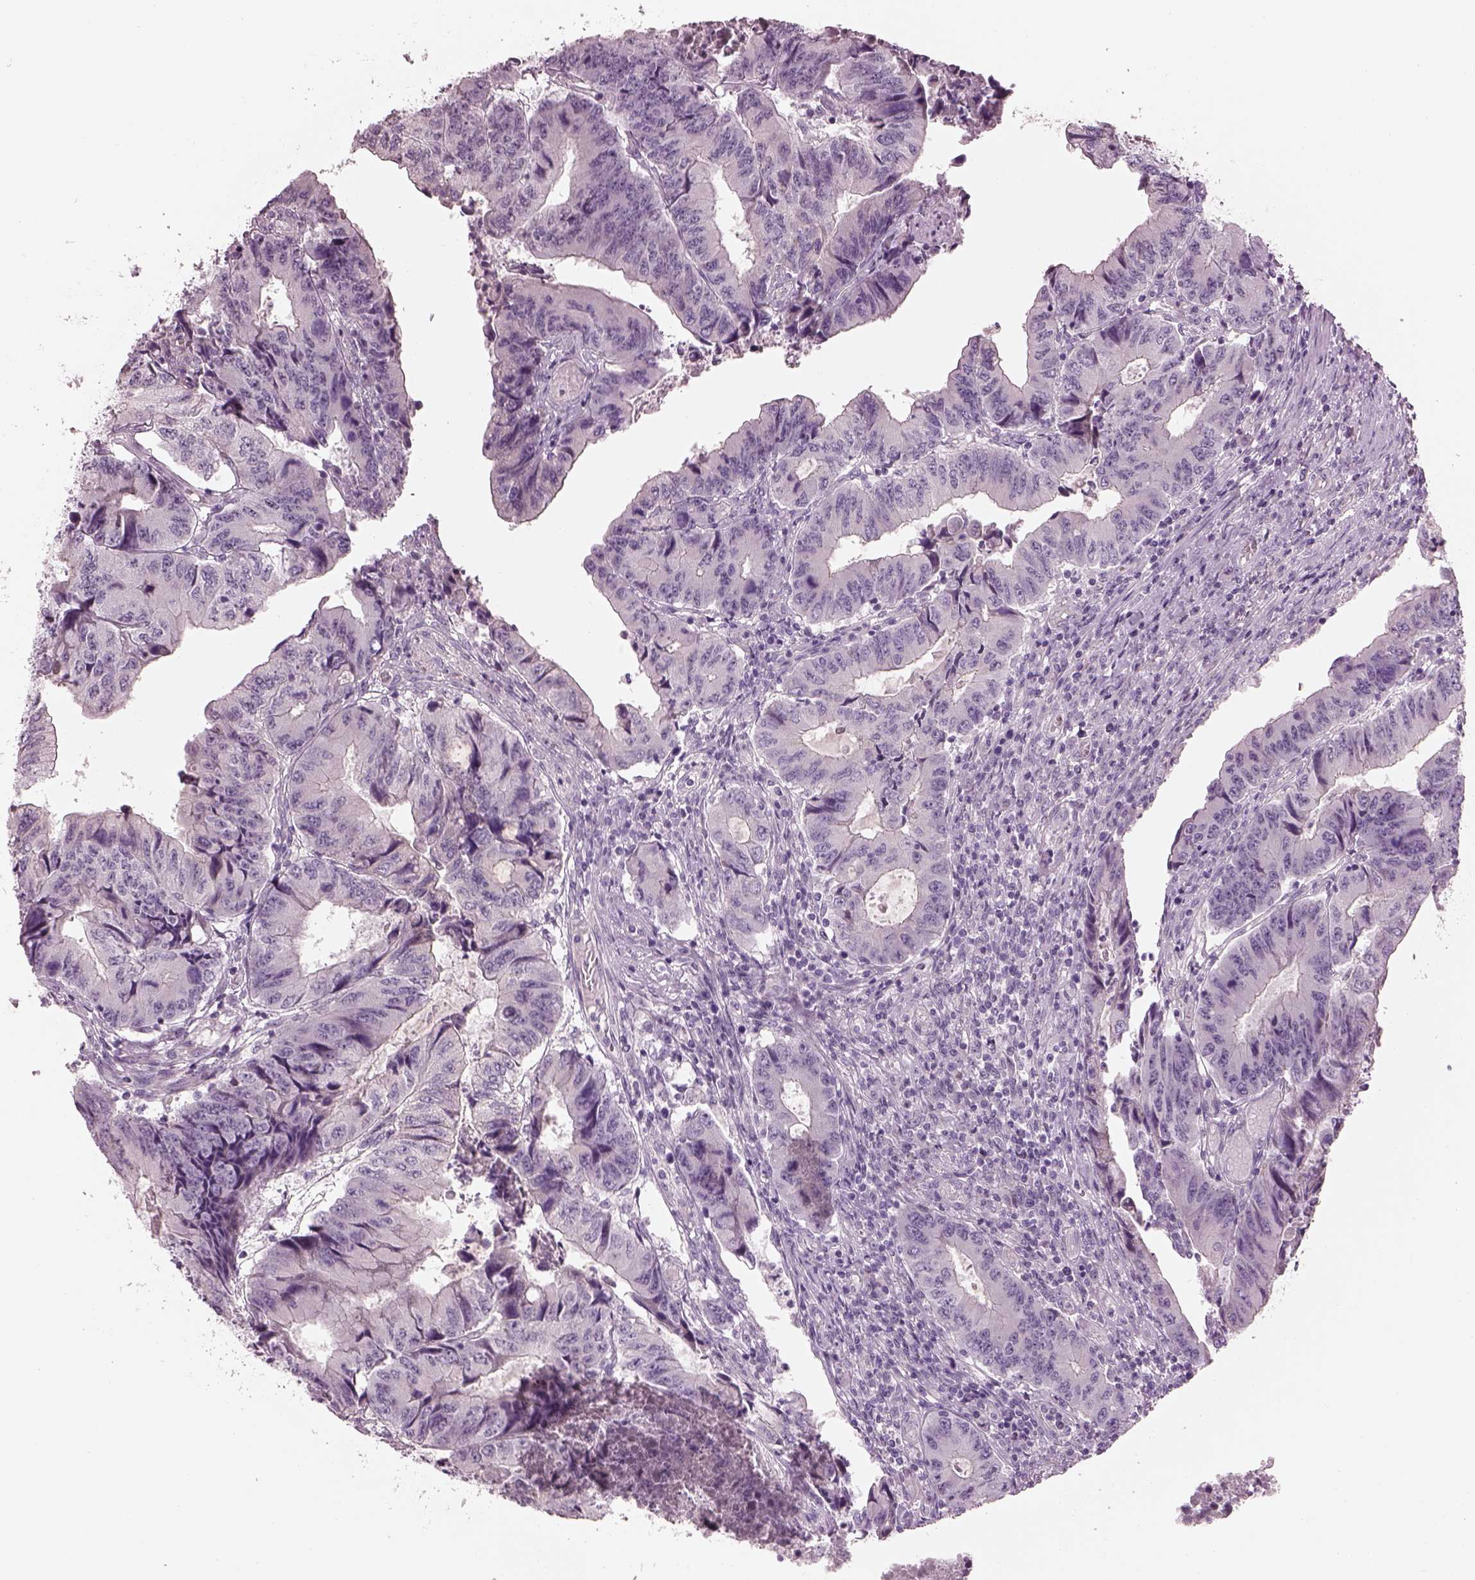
{"staining": {"intensity": "negative", "quantity": "none", "location": "none"}, "tissue": "colorectal cancer", "cell_type": "Tumor cells", "image_type": "cancer", "snomed": [{"axis": "morphology", "description": "Adenocarcinoma, NOS"}, {"axis": "topography", "description": "Colon"}], "caption": "This is an immunohistochemistry photomicrograph of colorectal cancer. There is no positivity in tumor cells.", "gene": "CACNG4", "patient": {"sex": "male", "age": 53}}